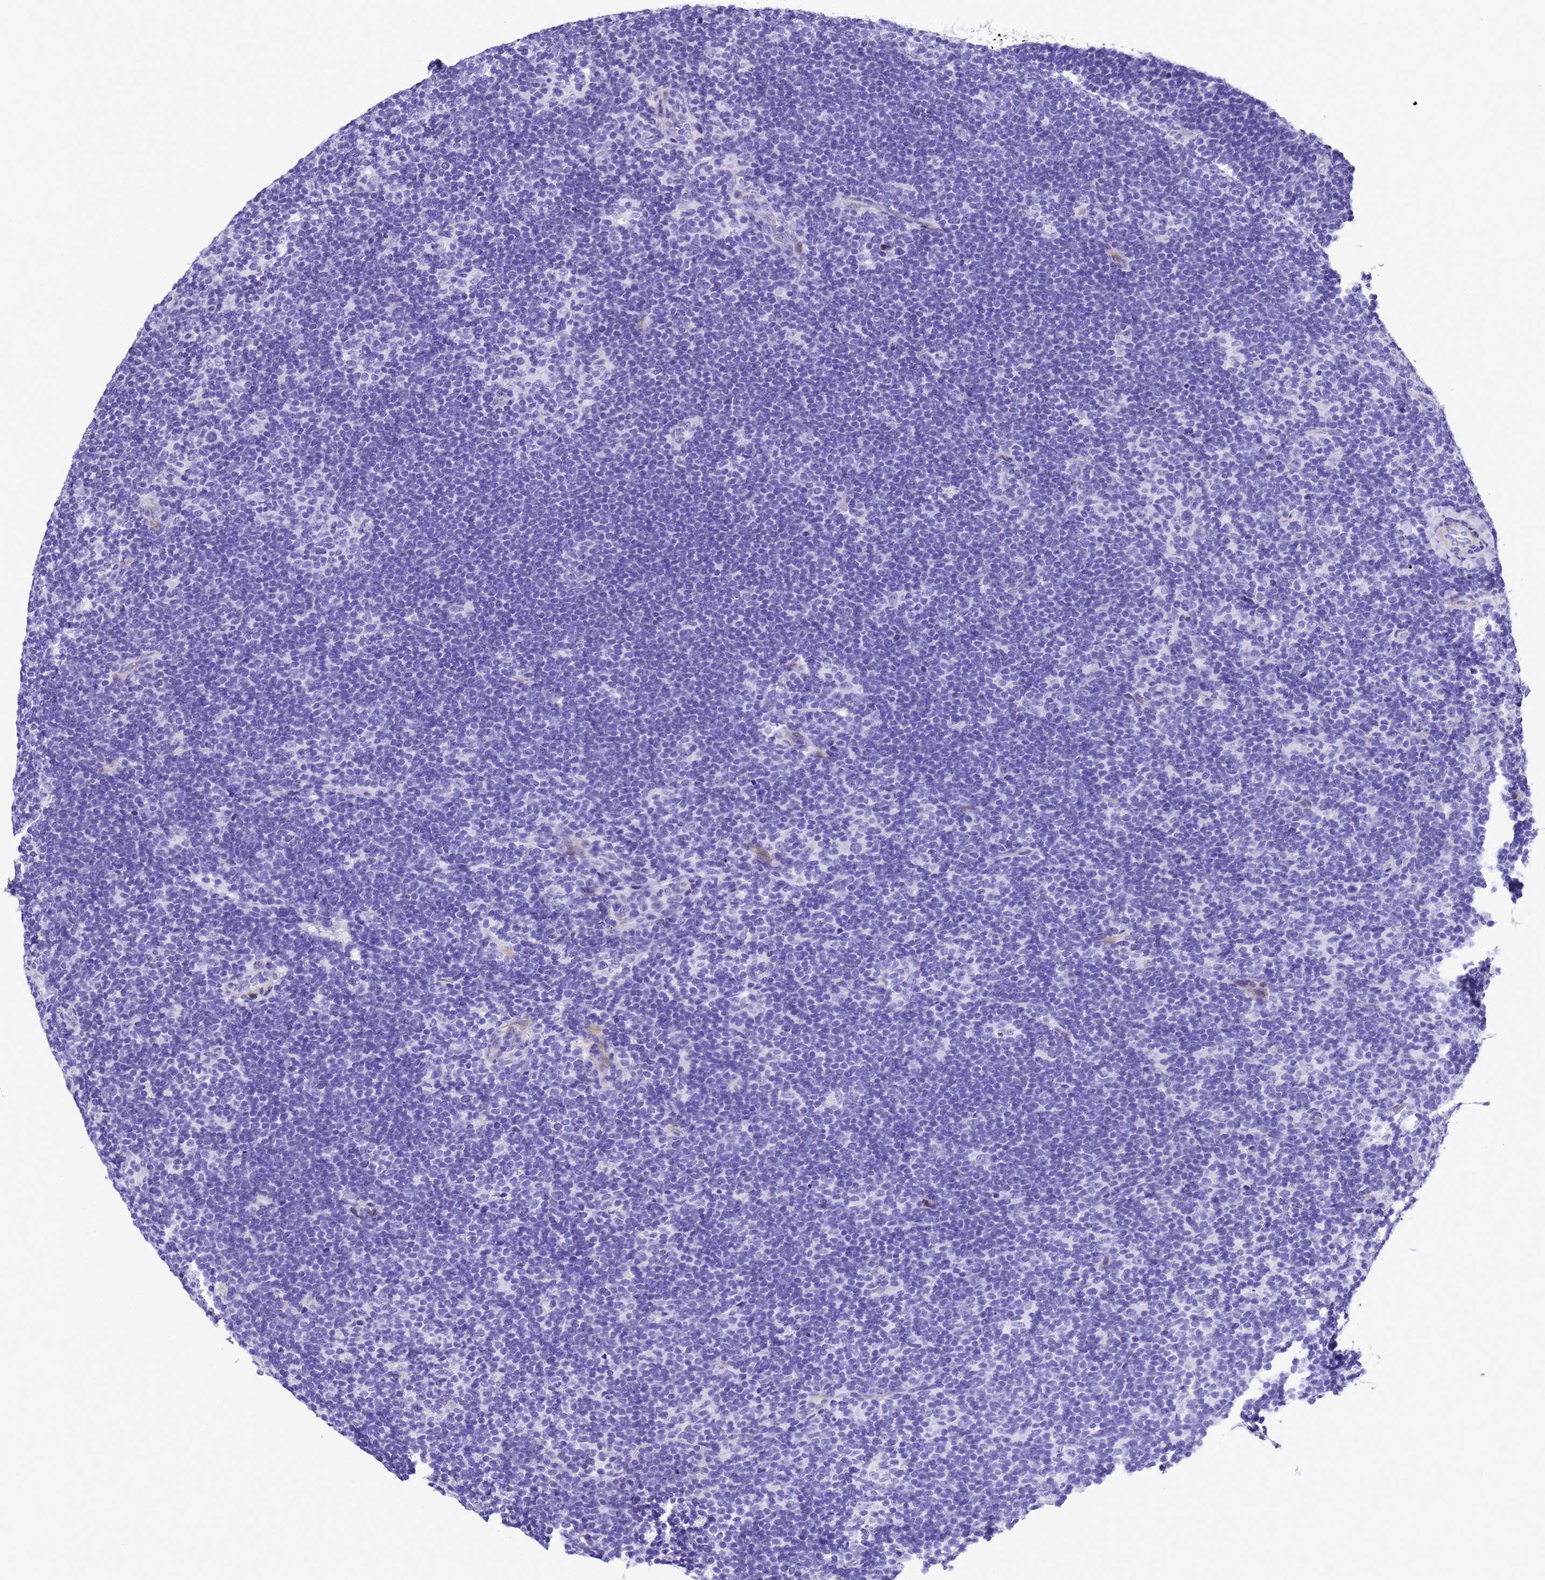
{"staining": {"intensity": "negative", "quantity": "none", "location": "none"}, "tissue": "lymphoma", "cell_type": "Tumor cells", "image_type": "cancer", "snomed": [{"axis": "morphology", "description": "Hodgkin's disease, NOS"}, {"axis": "topography", "description": "Lymph node"}], "caption": "The image reveals no staining of tumor cells in lymphoma.", "gene": "UGT2B10", "patient": {"sex": "female", "age": 57}}